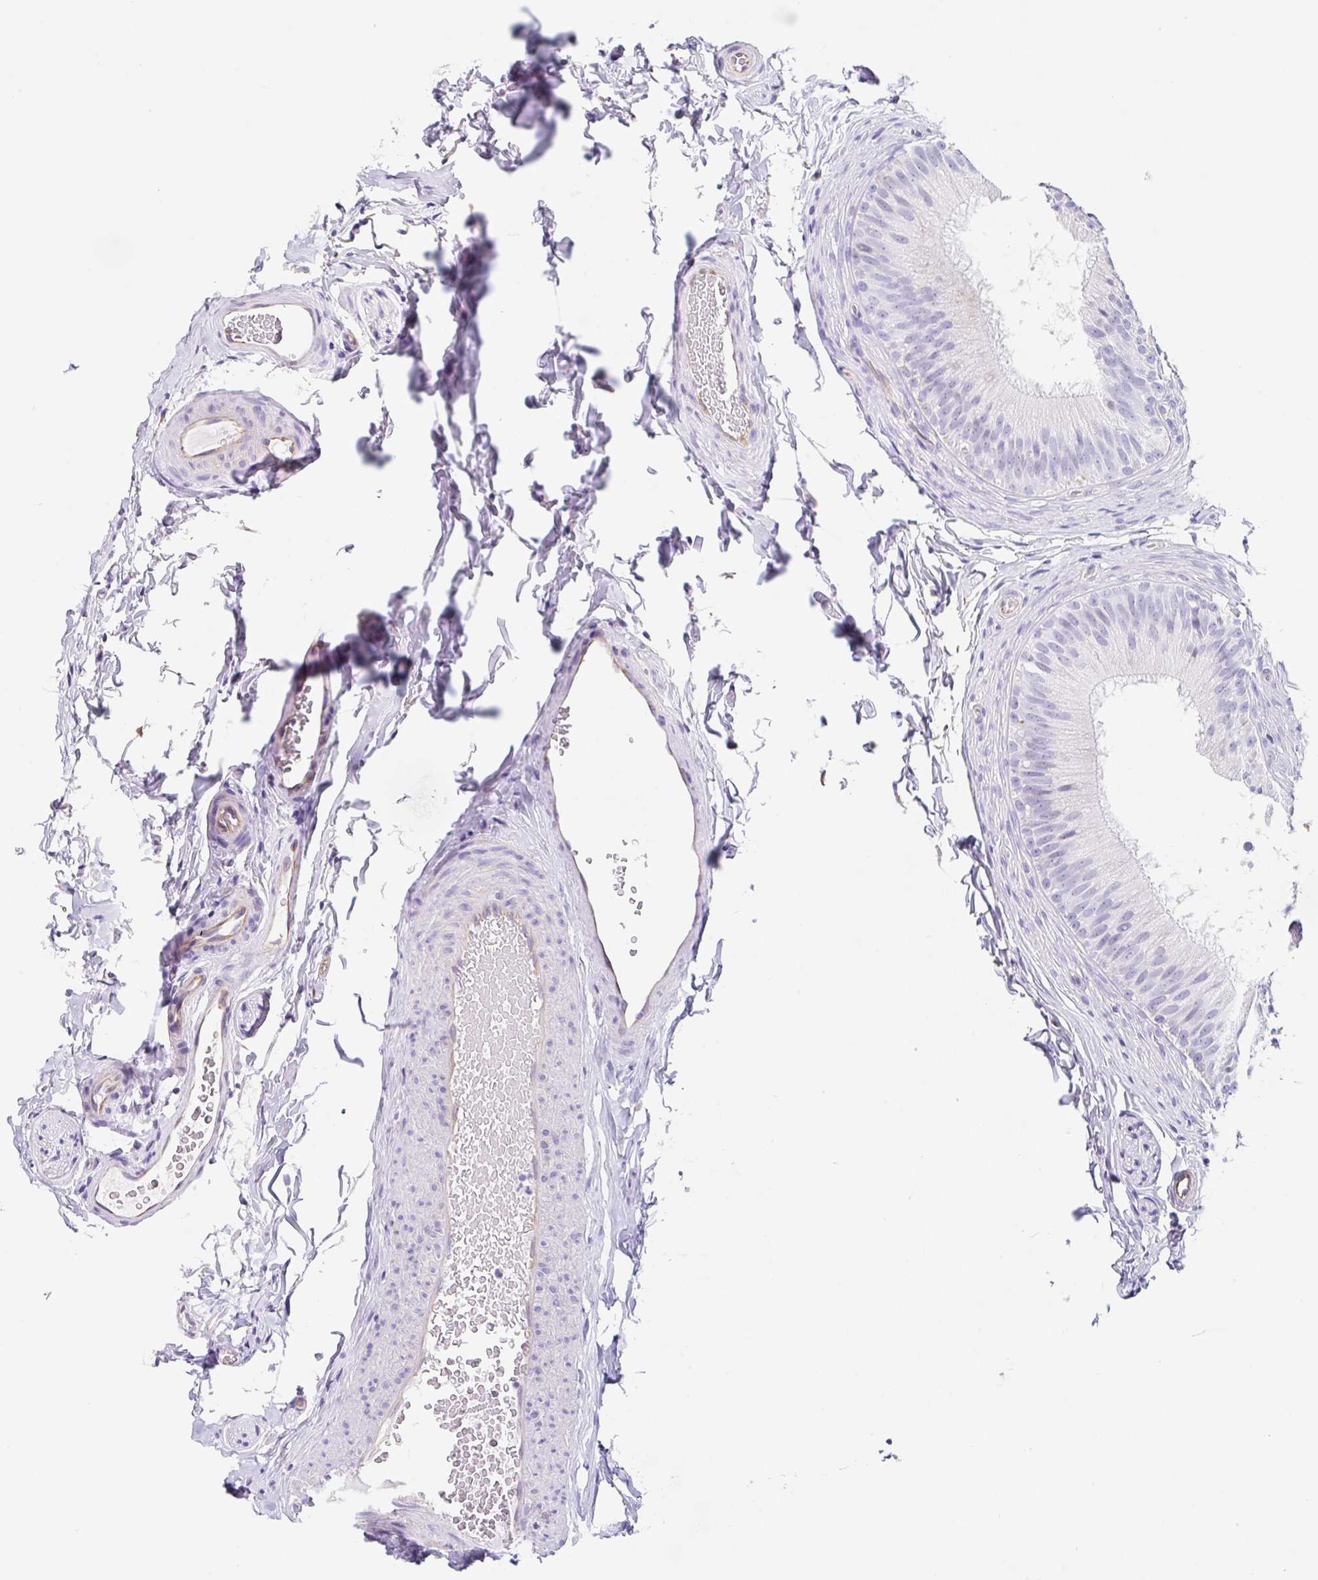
{"staining": {"intensity": "moderate", "quantity": "25%-75%", "location": "cytoplasmic/membranous"}, "tissue": "epididymis", "cell_type": "Glandular cells", "image_type": "normal", "snomed": [{"axis": "morphology", "description": "Normal tissue, NOS"}, {"axis": "topography", "description": "Epididymis"}], "caption": "Brown immunohistochemical staining in unremarkable epididymis demonstrates moderate cytoplasmic/membranous staining in approximately 25%-75% of glandular cells.", "gene": "DKK4", "patient": {"sex": "male", "age": 24}}